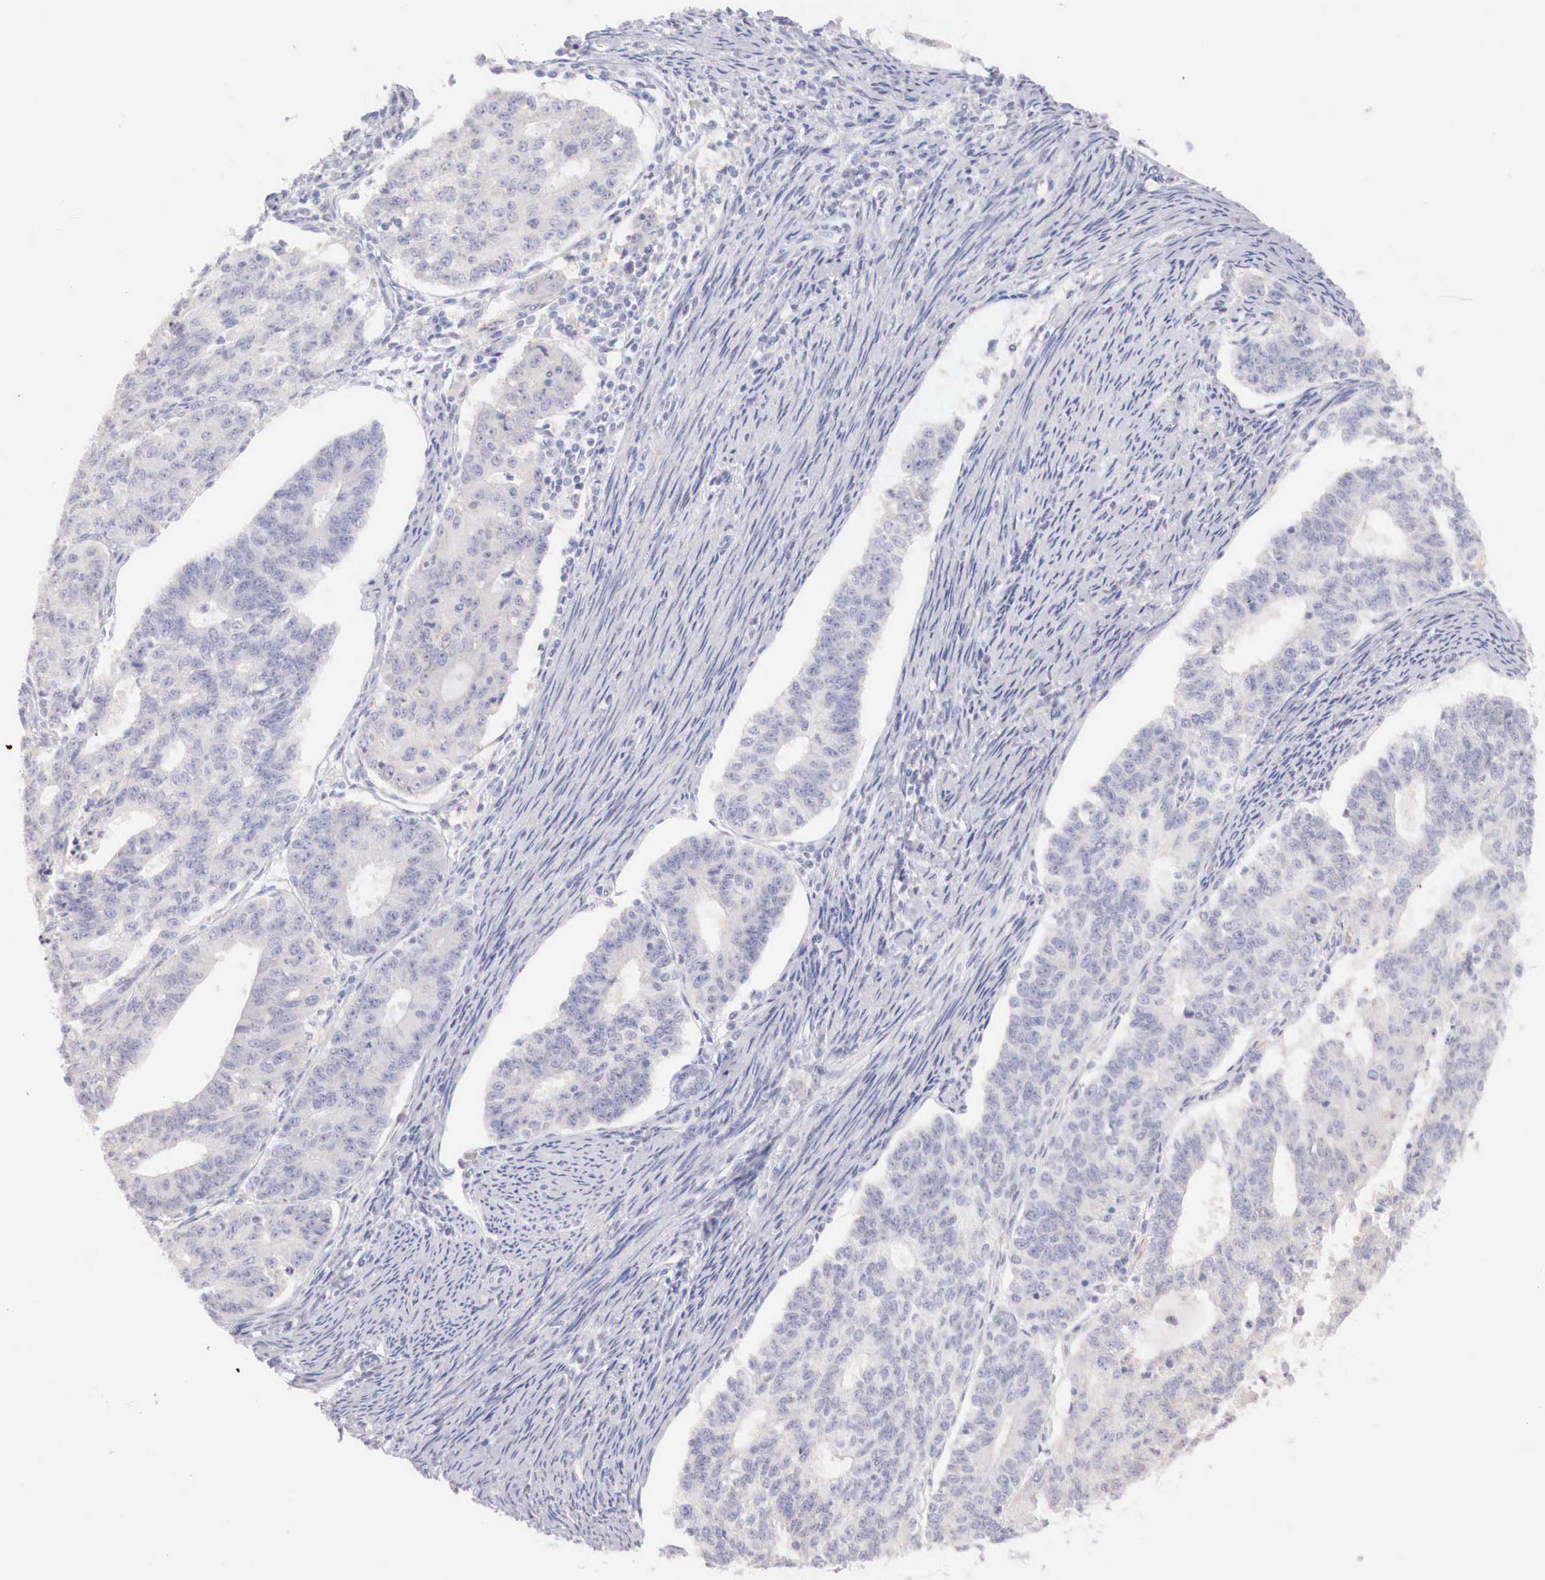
{"staining": {"intensity": "negative", "quantity": "none", "location": "none"}, "tissue": "endometrial cancer", "cell_type": "Tumor cells", "image_type": "cancer", "snomed": [{"axis": "morphology", "description": "Adenocarcinoma, NOS"}, {"axis": "topography", "description": "Endometrium"}], "caption": "This is an immunohistochemistry (IHC) histopathology image of human endometrial adenocarcinoma. There is no positivity in tumor cells.", "gene": "ITIH6", "patient": {"sex": "female", "age": 56}}